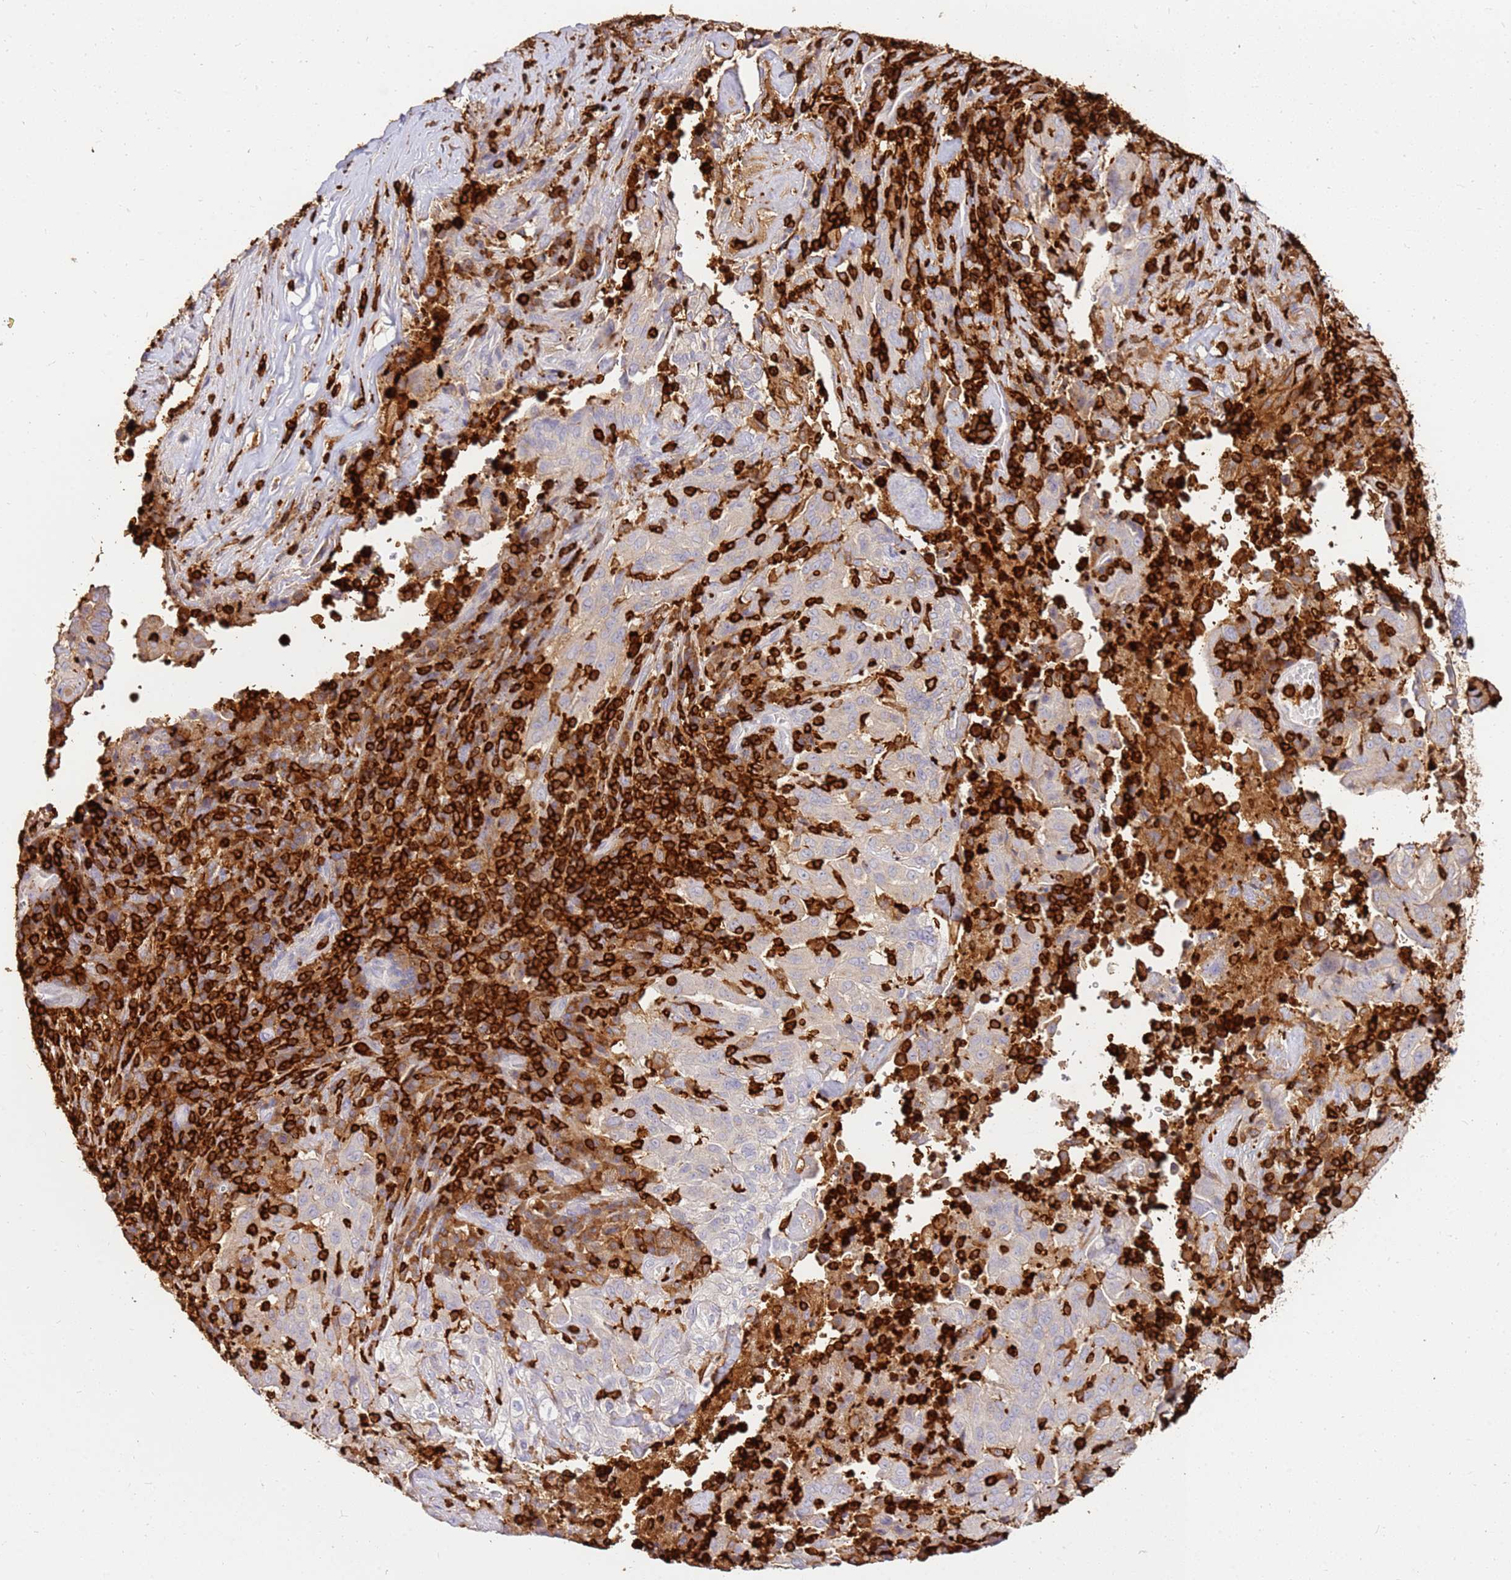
{"staining": {"intensity": "negative", "quantity": "none", "location": "none"}, "tissue": "pancreatic cancer", "cell_type": "Tumor cells", "image_type": "cancer", "snomed": [{"axis": "morphology", "description": "Adenocarcinoma, NOS"}, {"axis": "topography", "description": "Pancreas"}], "caption": "Human pancreatic cancer stained for a protein using immunohistochemistry exhibits no staining in tumor cells.", "gene": "CORO1A", "patient": {"sex": "male", "age": 63}}